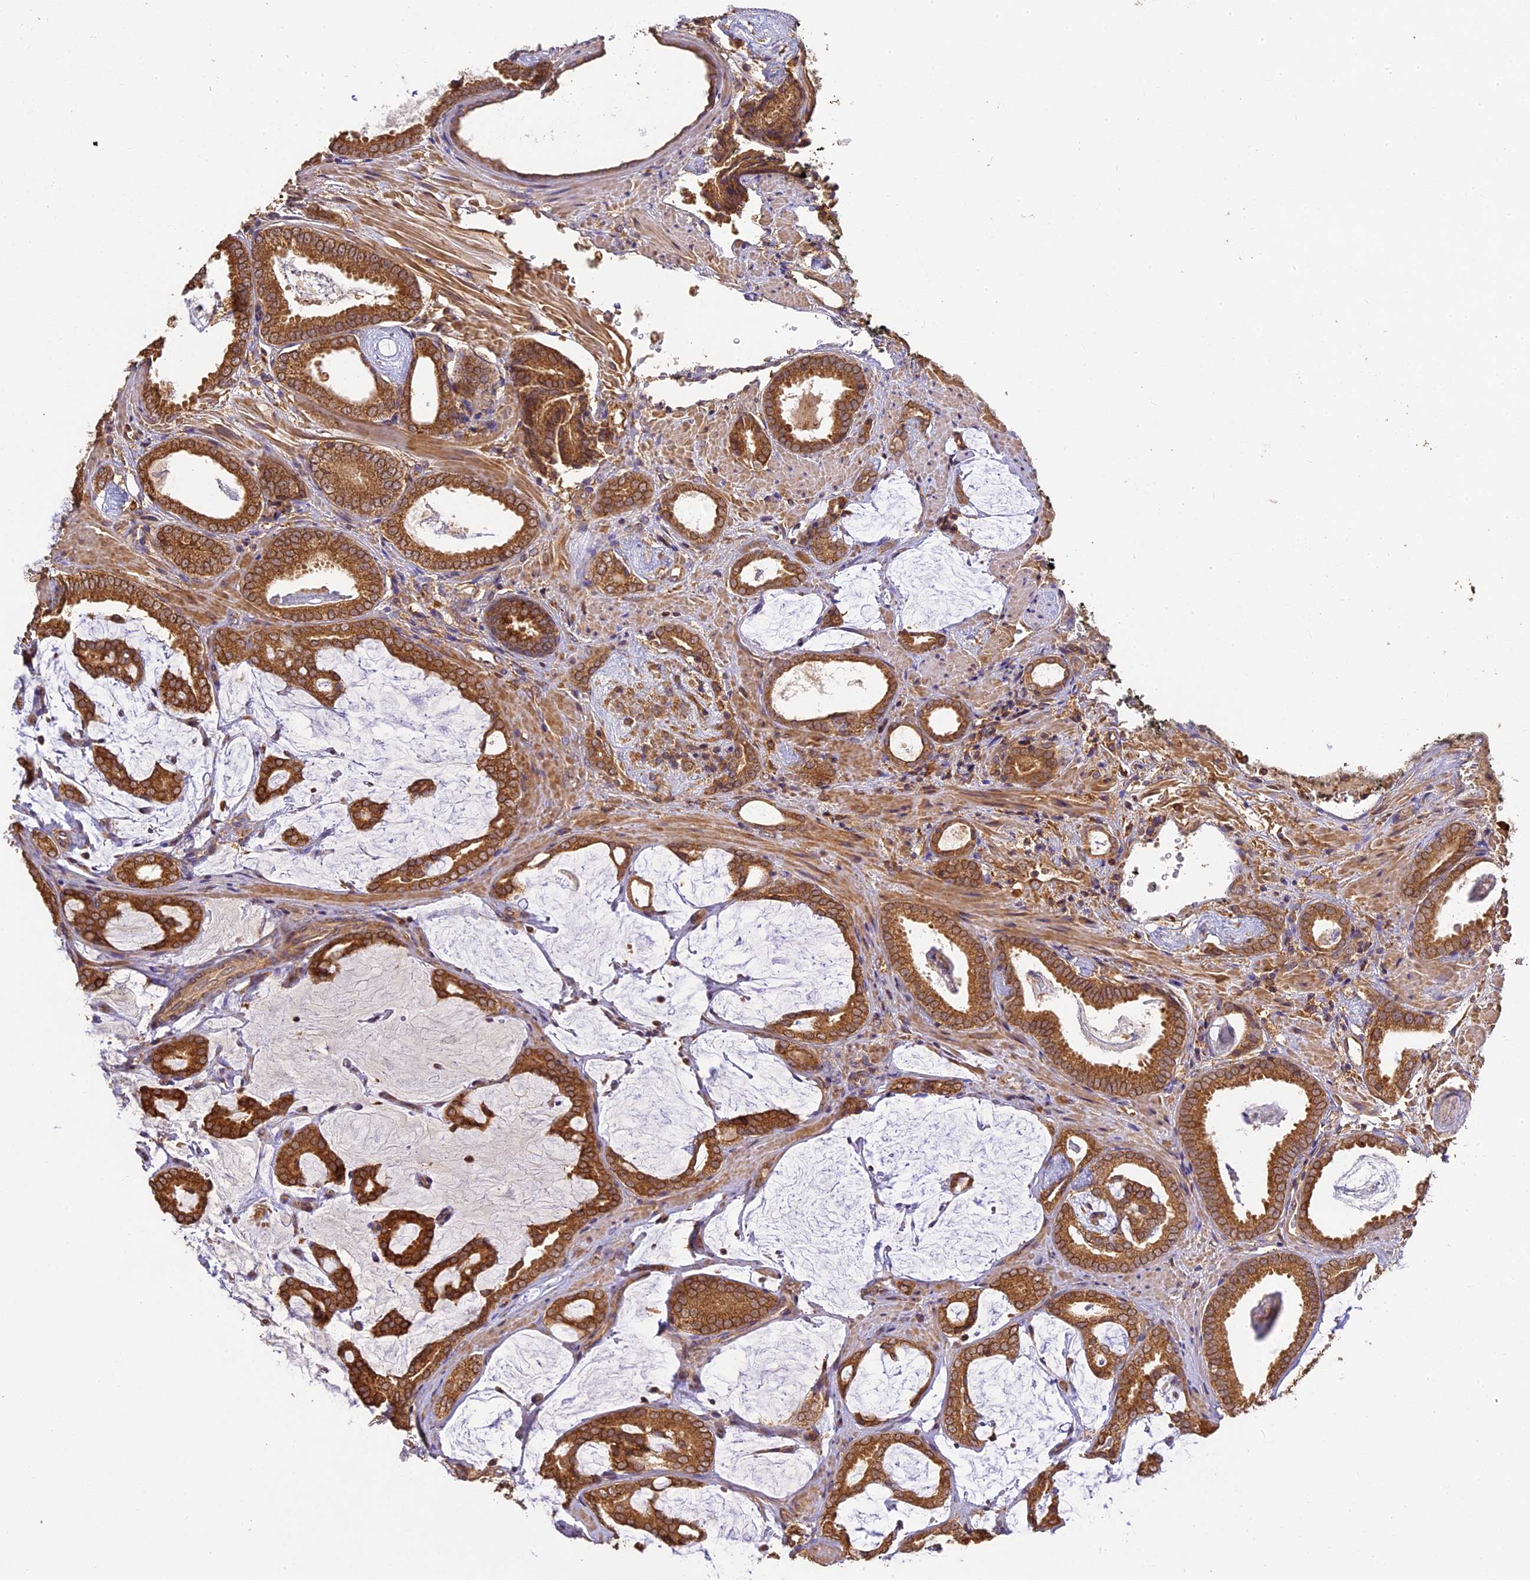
{"staining": {"intensity": "moderate", "quantity": ">75%", "location": "cytoplasmic/membranous"}, "tissue": "prostate cancer", "cell_type": "Tumor cells", "image_type": "cancer", "snomed": [{"axis": "morphology", "description": "Adenocarcinoma, Low grade"}, {"axis": "topography", "description": "Prostate"}], "caption": "Moderate cytoplasmic/membranous positivity is present in approximately >75% of tumor cells in prostate cancer.", "gene": "BRAP", "patient": {"sex": "male", "age": 71}}